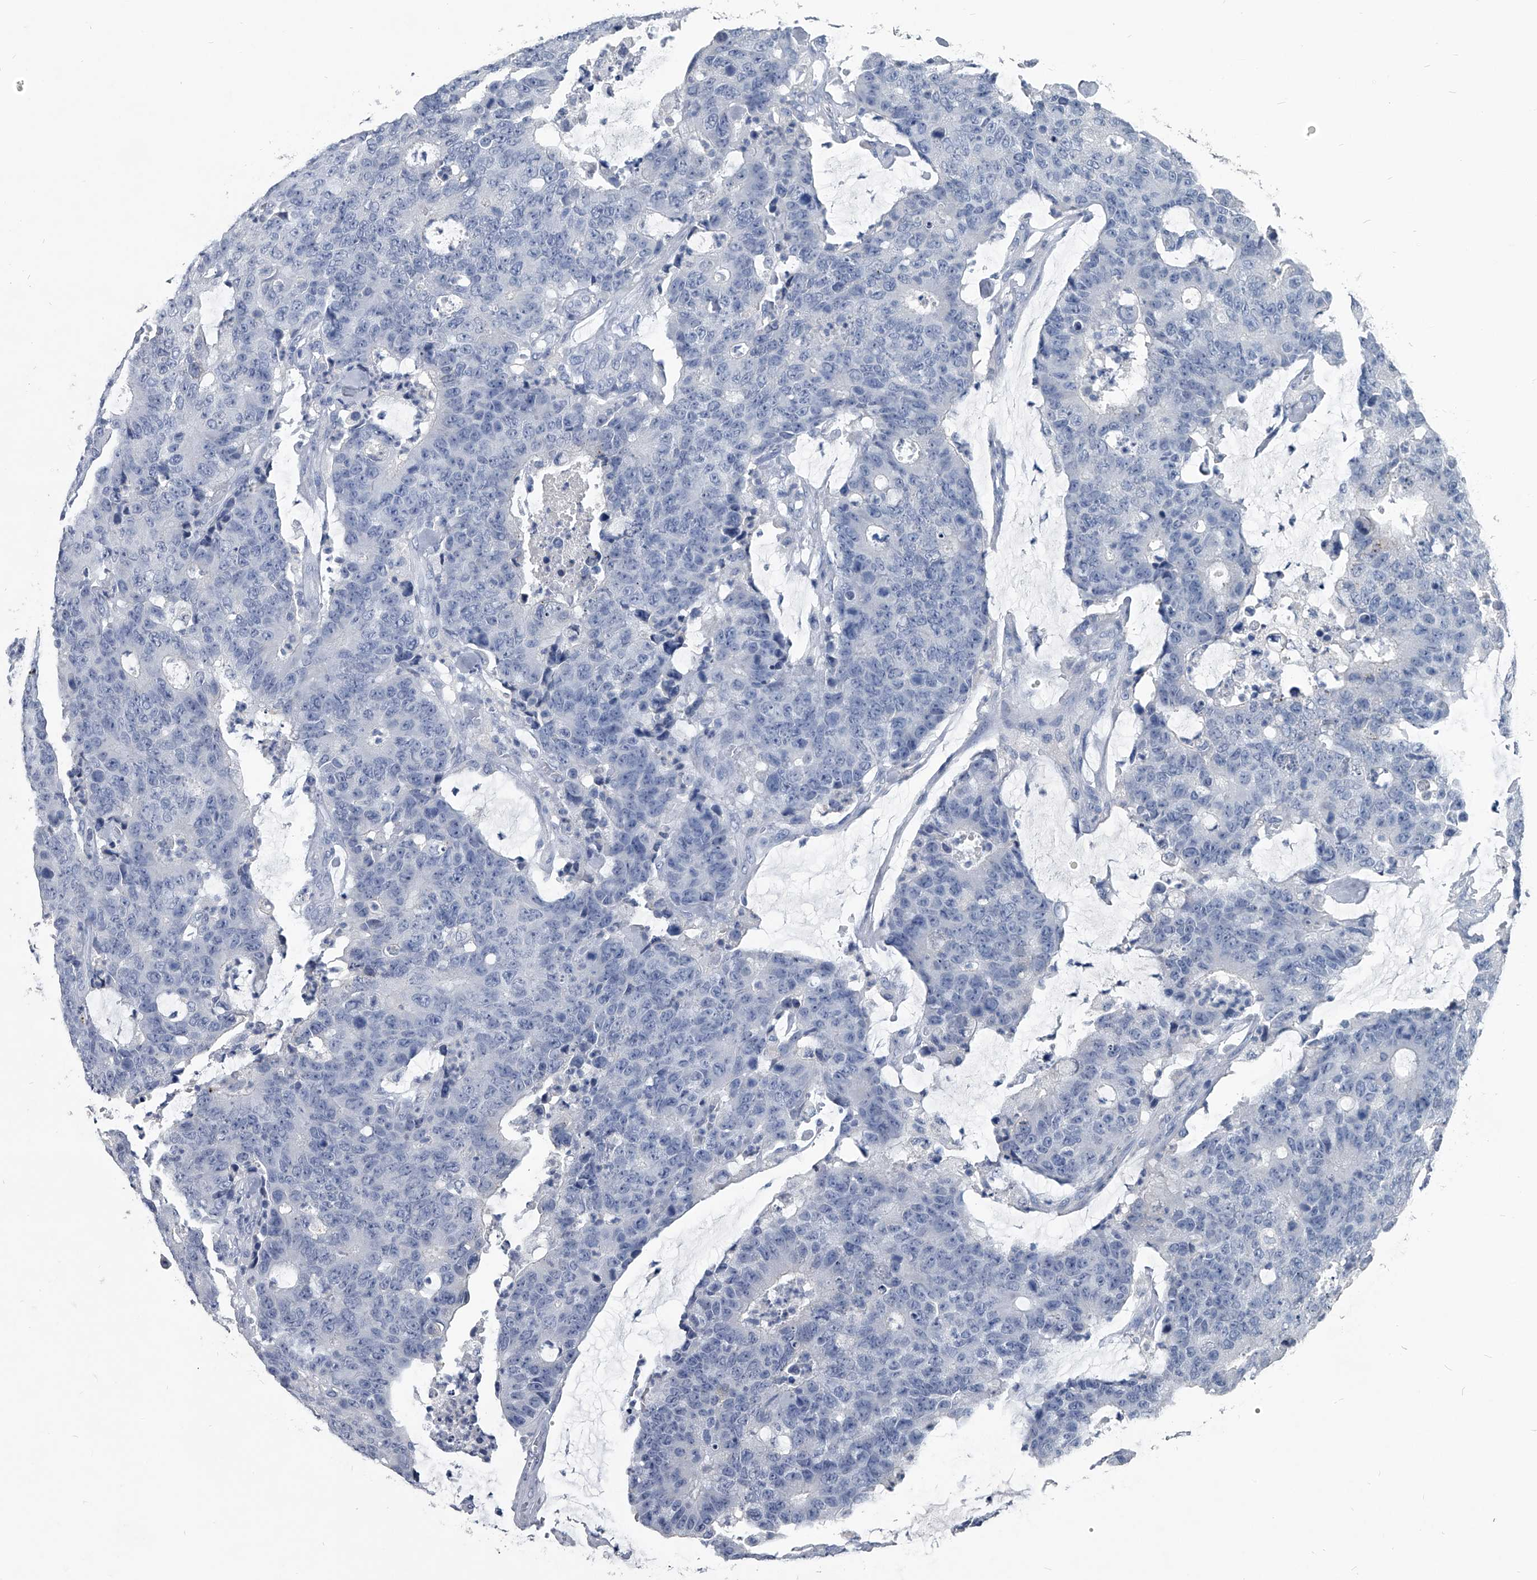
{"staining": {"intensity": "negative", "quantity": "none", "location": "none"}, "tissue": "colorectal cancer", "cell_type": "Tumor cells", "image_type": "cancer", "snomed": [{"axis": "morphology", "description": "Adenocarcinoma, NOS"}, {"axis": "topography", "description": "Colon"}], "caption": "Histopathology image shows no protein positivity in tumor cells of colorectal cancer tissue.", "gene": "BCAS1", "patient": {"sex": "female", "age": 86}}